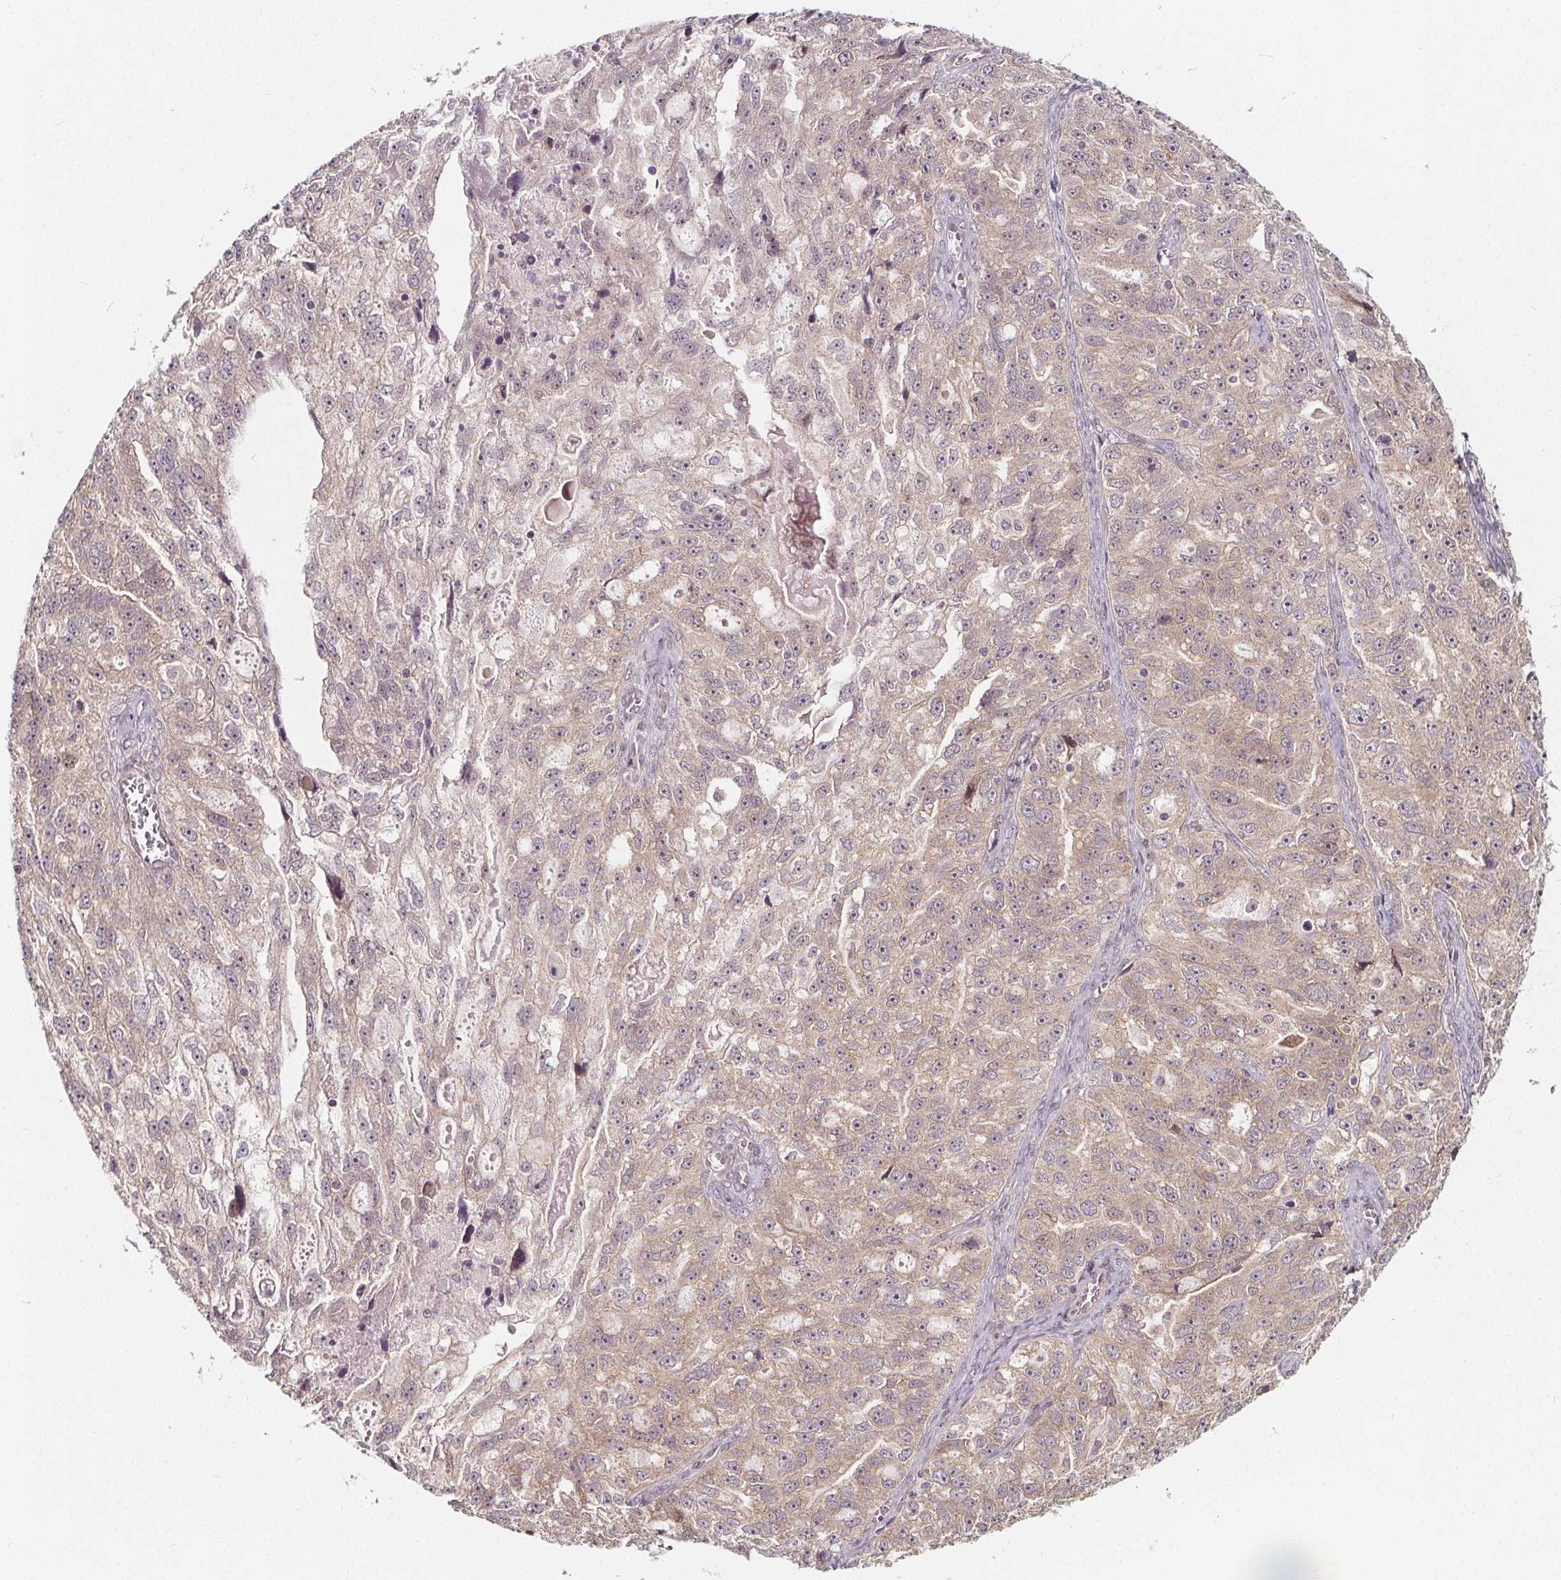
{"staining": {"intensity": "weak", "quantity": "<25%", "location": "cytoplasmic/membranous"}, "tissue": "ovarian cancer", "cell_type": "Tumor cells", "image_type": "cancer", "snomed": [{"axis": "morphology", "description": "Cystadenocarcinoma, serous, NOS"}, {"axis": "topography", "description": "Ovary"}], "caption": "Immunohistochemistry histopathology image of neoplastic tissue: human serous cystadenocarcinoma (ovarian) stained with DAB (3,3'-diaminobenzidine) reveals no significant protein staining in tumor cells.", "gene": "AKT1S1", "patient": {"sex": "female", "age": 51}}